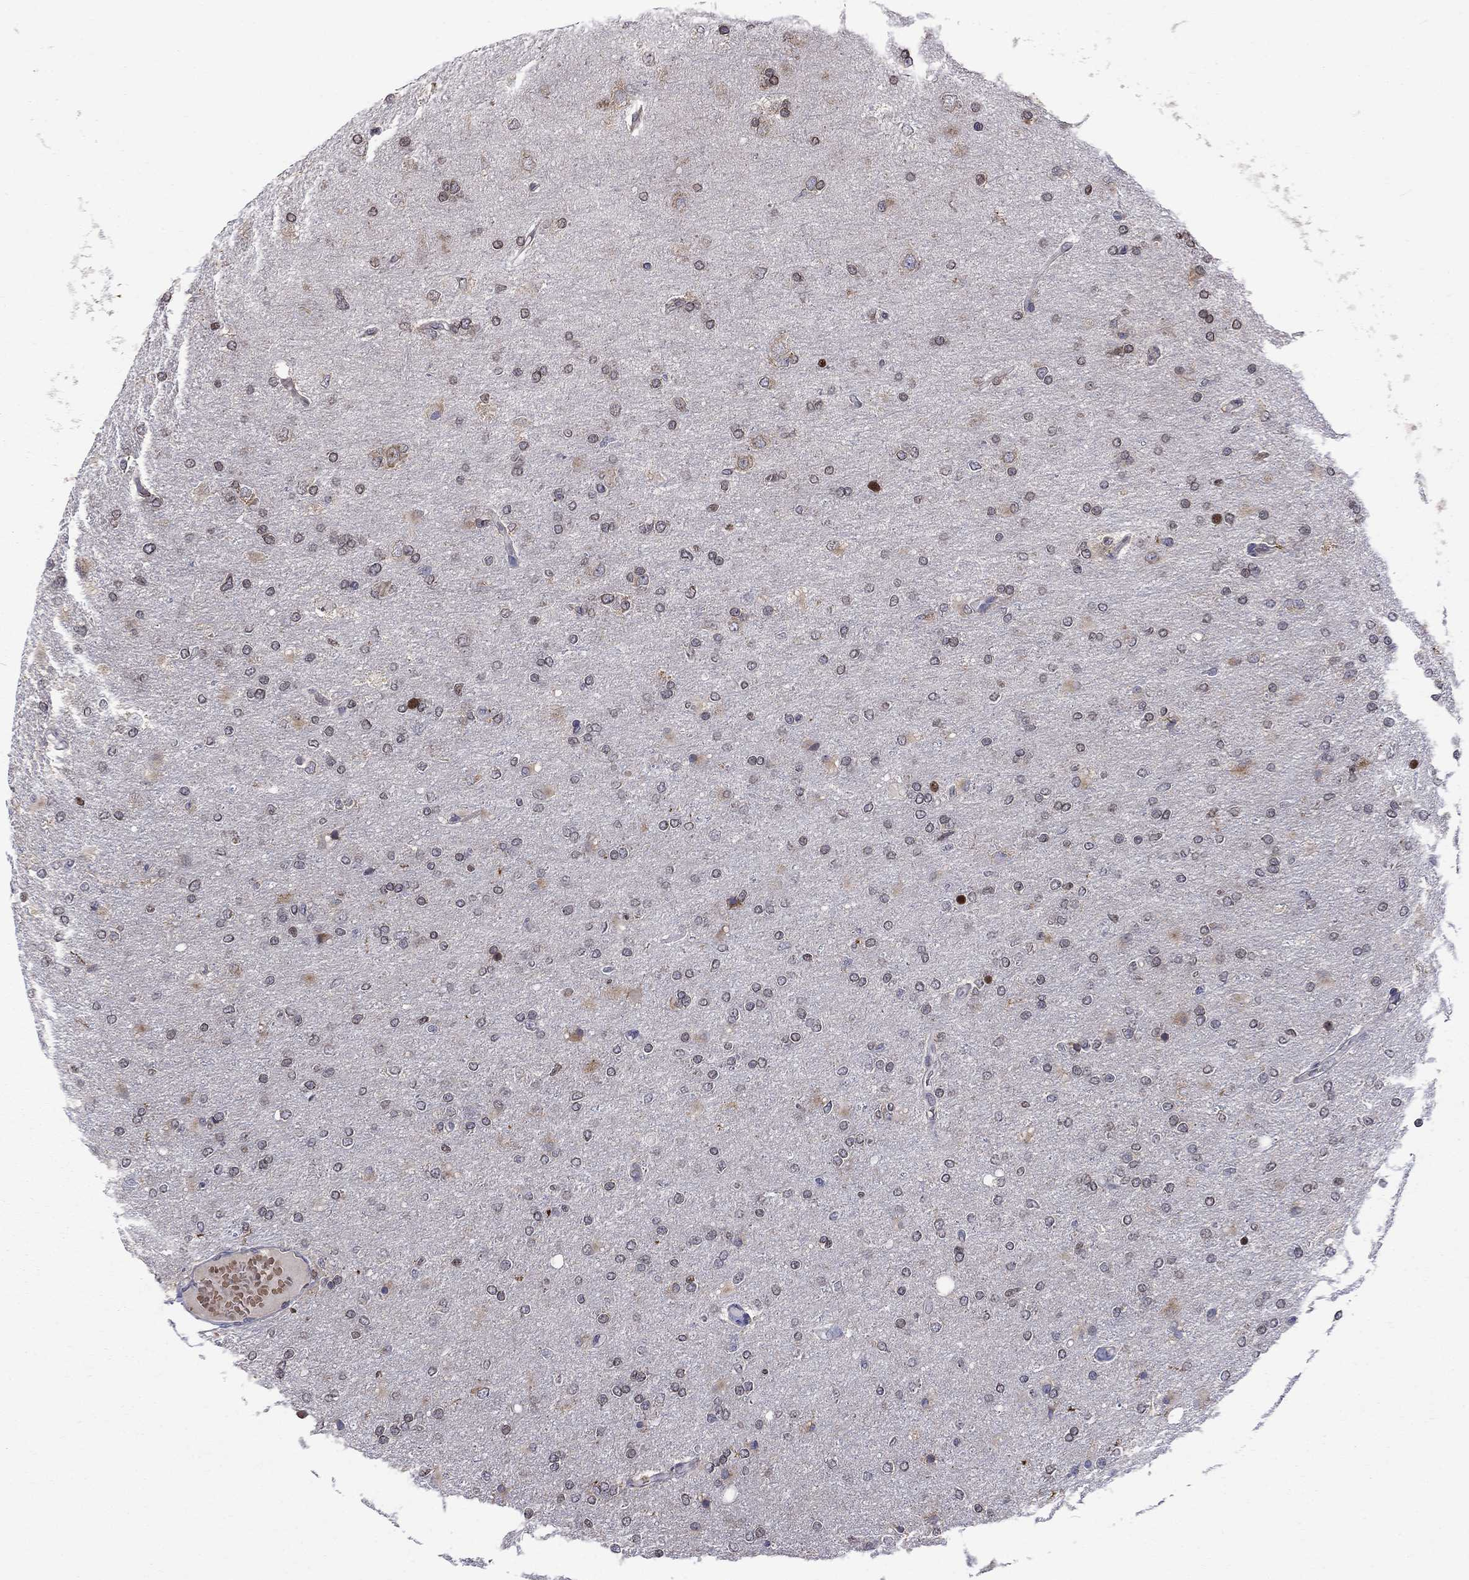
{"staining": {"intensity": "weak", "quantity": "<25%", "location": "cytoplasmic/membranous"}, "tissue": "glioma", "cell_type": "Tumor cells", "image_type": "cancer", "snomed": [{"axis": "morphology", "description": "Glioma, malignant, High grade"}, {"axis": "topography", "description": "Cerebral cortex"}], "caption": "Immunohistochemistry (IHC) photomicrograph of glioma stained for a protein (brown), which demonstrates no positivity in tumor cells. The staining was performed using DAB to visualize the protein expression in brown, while the nuclei were stained in blue with hematoxylin (Magnification: 20x).", "gene": "HSPB2", "patient": {"sex": "male", "age": 70}}